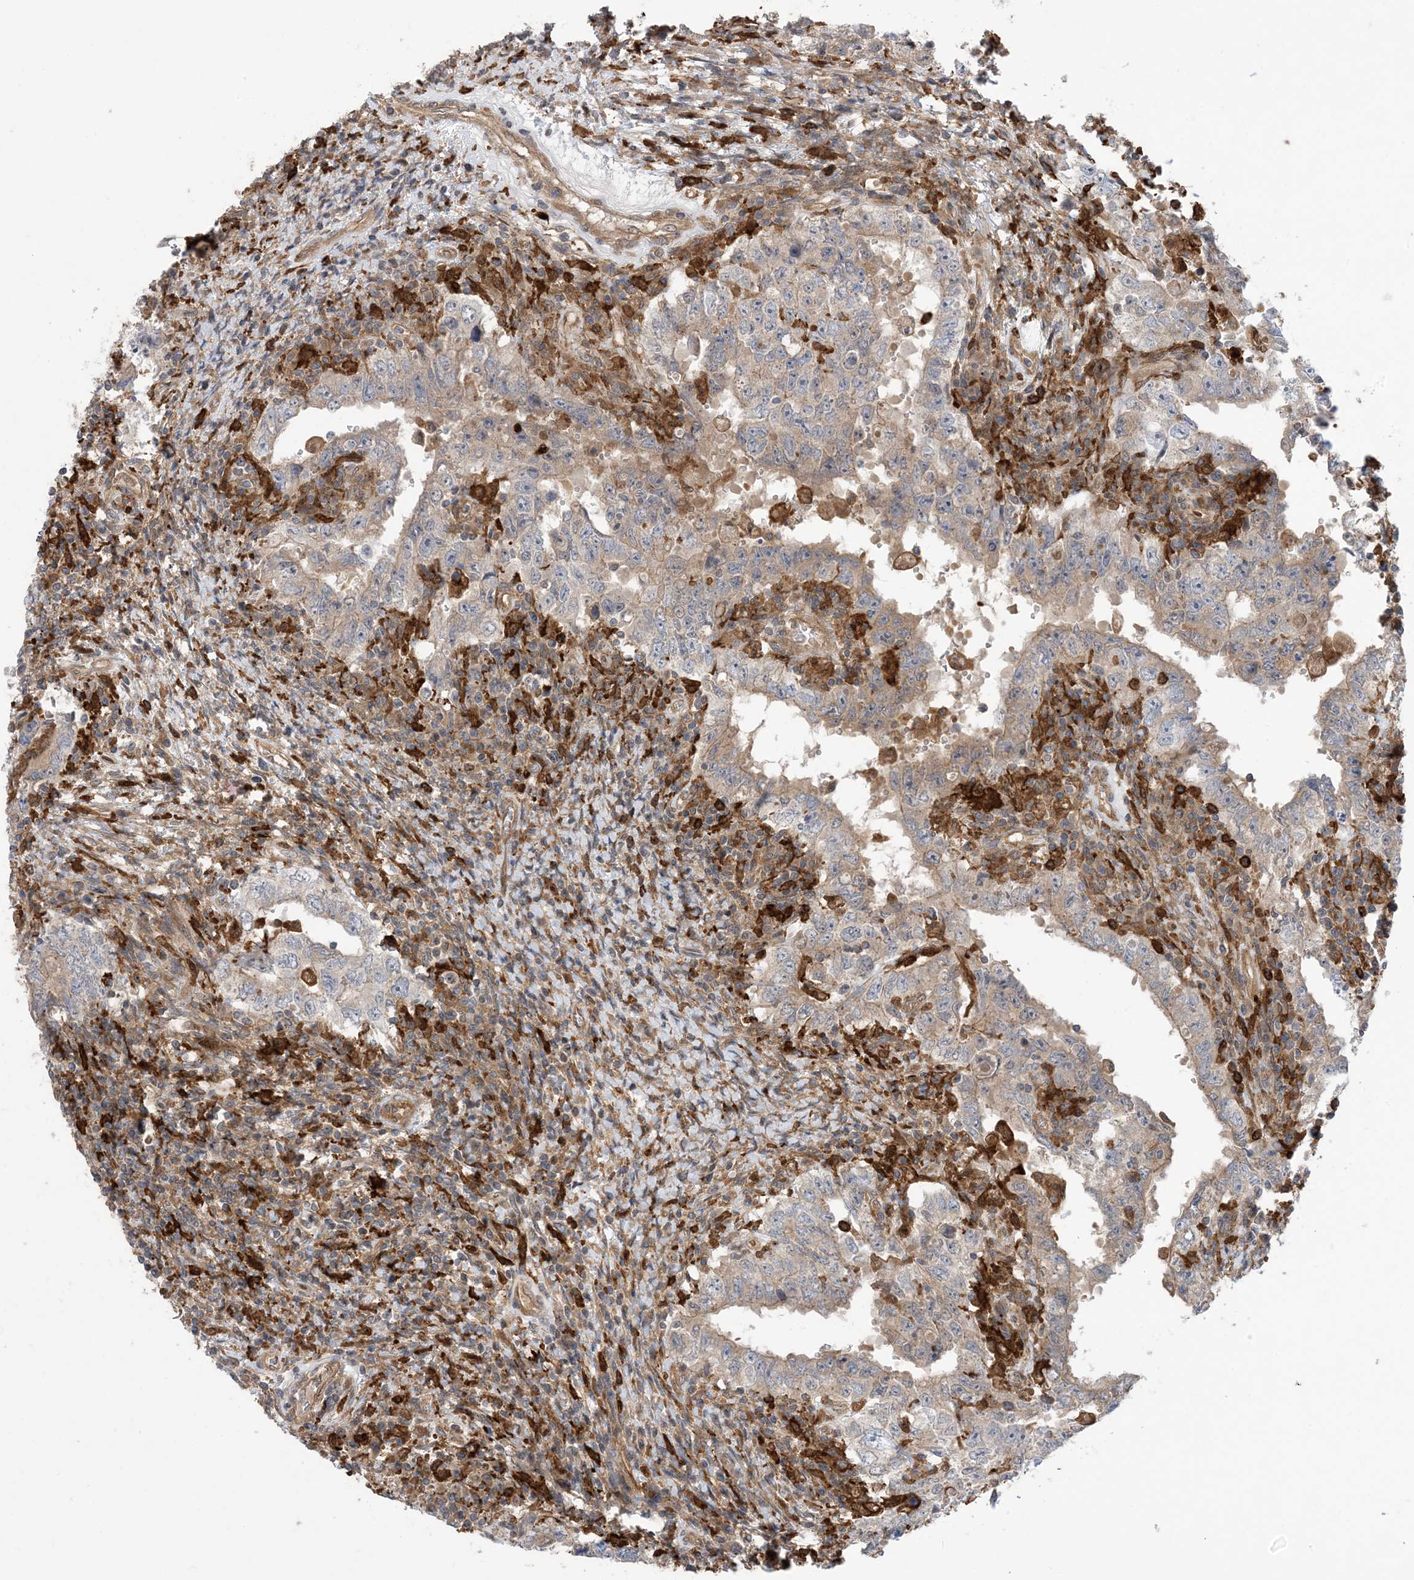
{"staining": {"intensity": "weak", "quantity": "25%-75%", "location": "cytoplasmic/membranous"}, "tissue": "testis cancer", "cell_type": "Tumor cells", "image_type": "cancer", "snomed": [{"axis": "morphology", "description": "Carcinoma, Embryonal, NOS"}, {"axis": "topography", "description": "Testis"}], "caption": "This is an image of immunohistochemistry (IHC) staining of embryonal carcinoma (testis), which shows weak staining in the cytoplasmic/membranous of tumor cells.", "gene": "HS1BP3", "patient": {"sex": "male", "age": 26}}